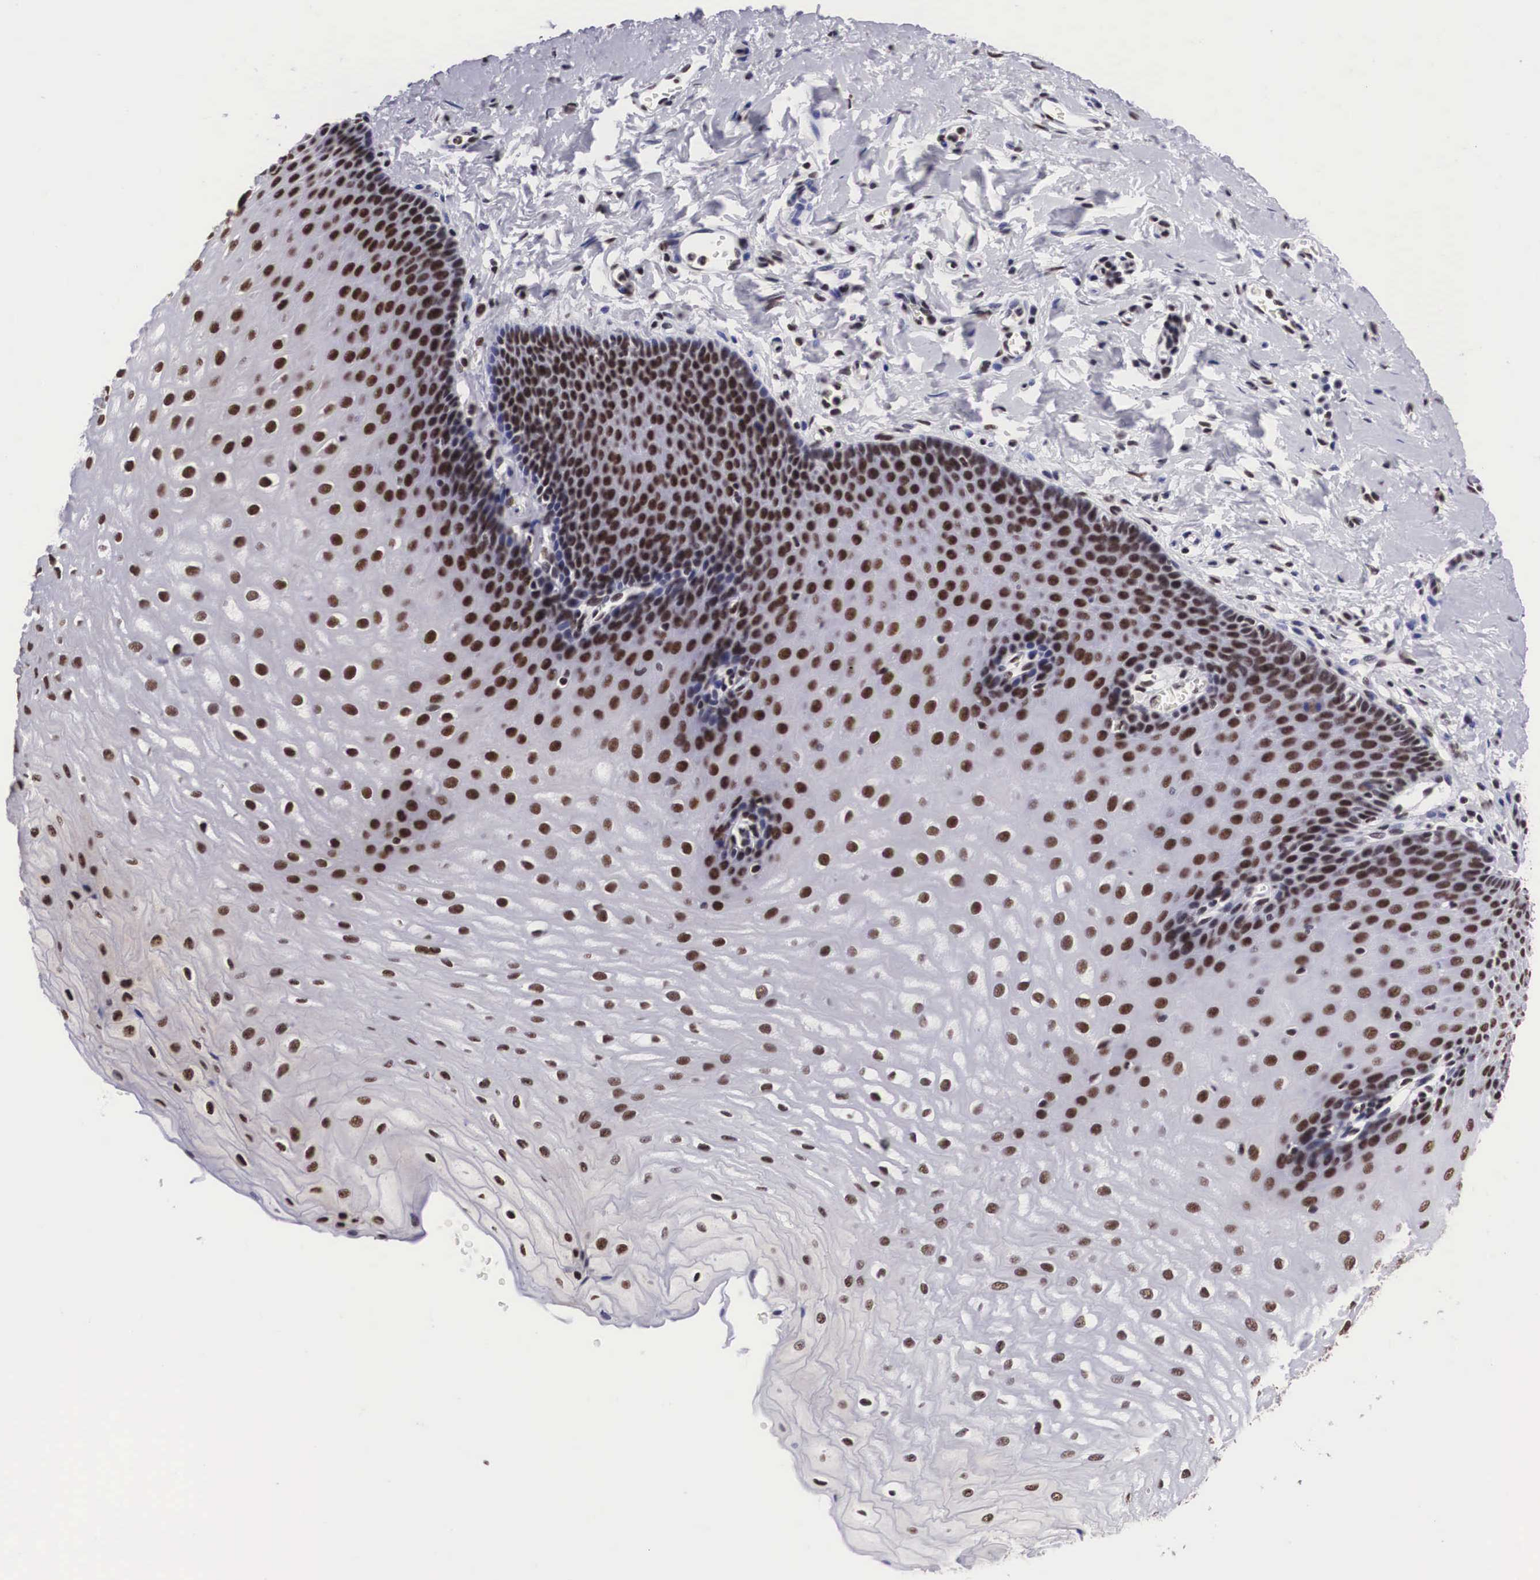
{"staining": {"intensity": "strong", "quantity": ">75%", "location": "nuclear"}, "tissue": "esophagus", "cell_type": "Squamous epithelial cells", "image_type": "normal", "snomed": [{"axis": "morphology", "description": "Normal tissue, NOS"}, {"axis": "topography", "description": "Esophagus"}], "caption": "Strong nuclear expression for a protein is present in about >75% of squamous epithelial cells of unremarkable esophagus using IHC.", "gene": "SF3A1", "patient": {"sex": "male", "age": 70}}